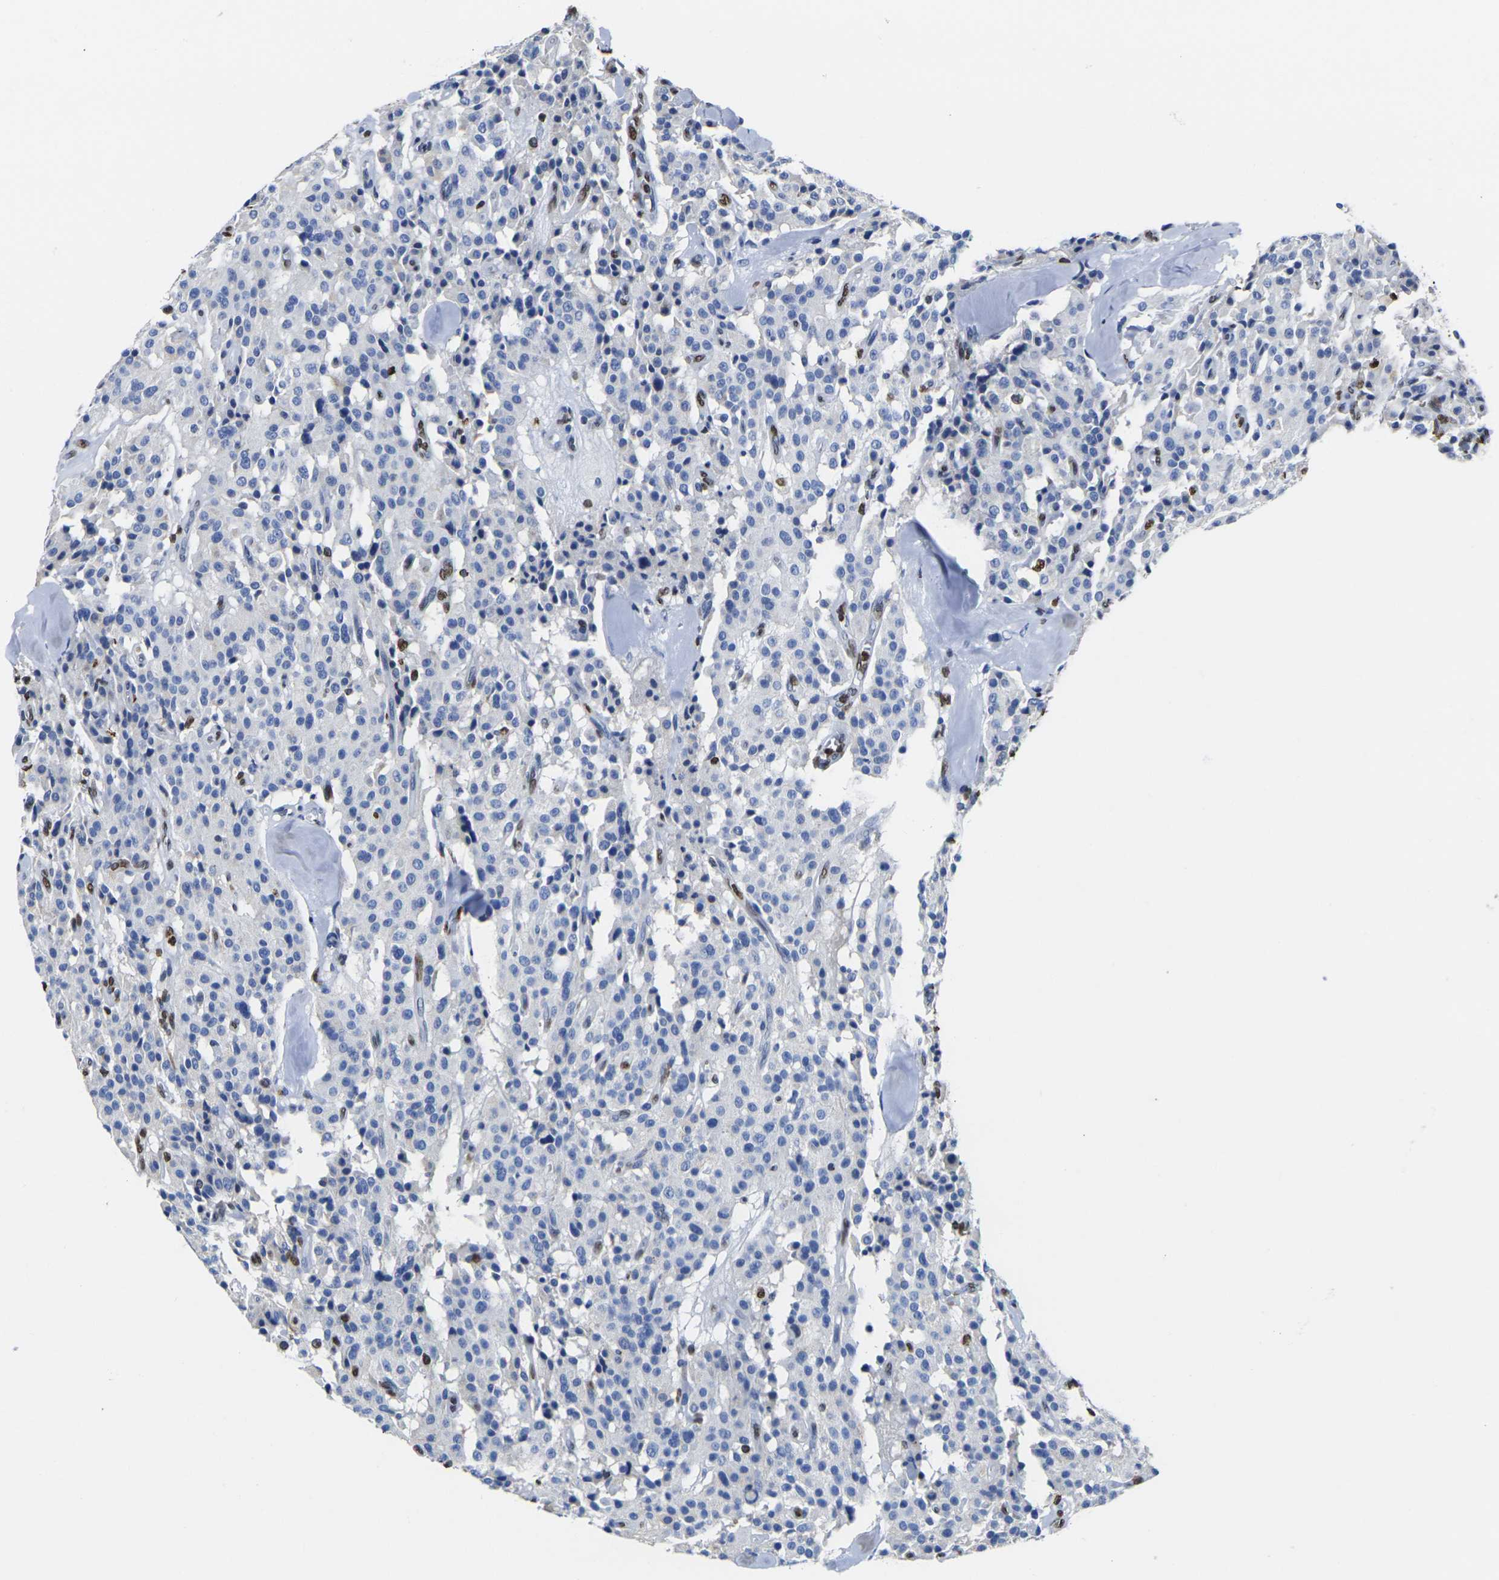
{"staining": {"intensity": "negative", "quantity": "none", "location": "none"}, "tissue": "carcinoid", "cell_type": "Tumor cells", "image_type": "cancer", "snomed": [{"axis": "morphology", "description": "Carcinoid, malignant, NOS"}, {"axis": "topography", "description": "Lung"}], "caption": "IHC image of carcinoid stained for a protein (brown), which exhibits no expression in tumor cells. (DAB IHC, high magnification).", "gene": "DRAXIN", "patient": {"sex": "male", "age": 30}}